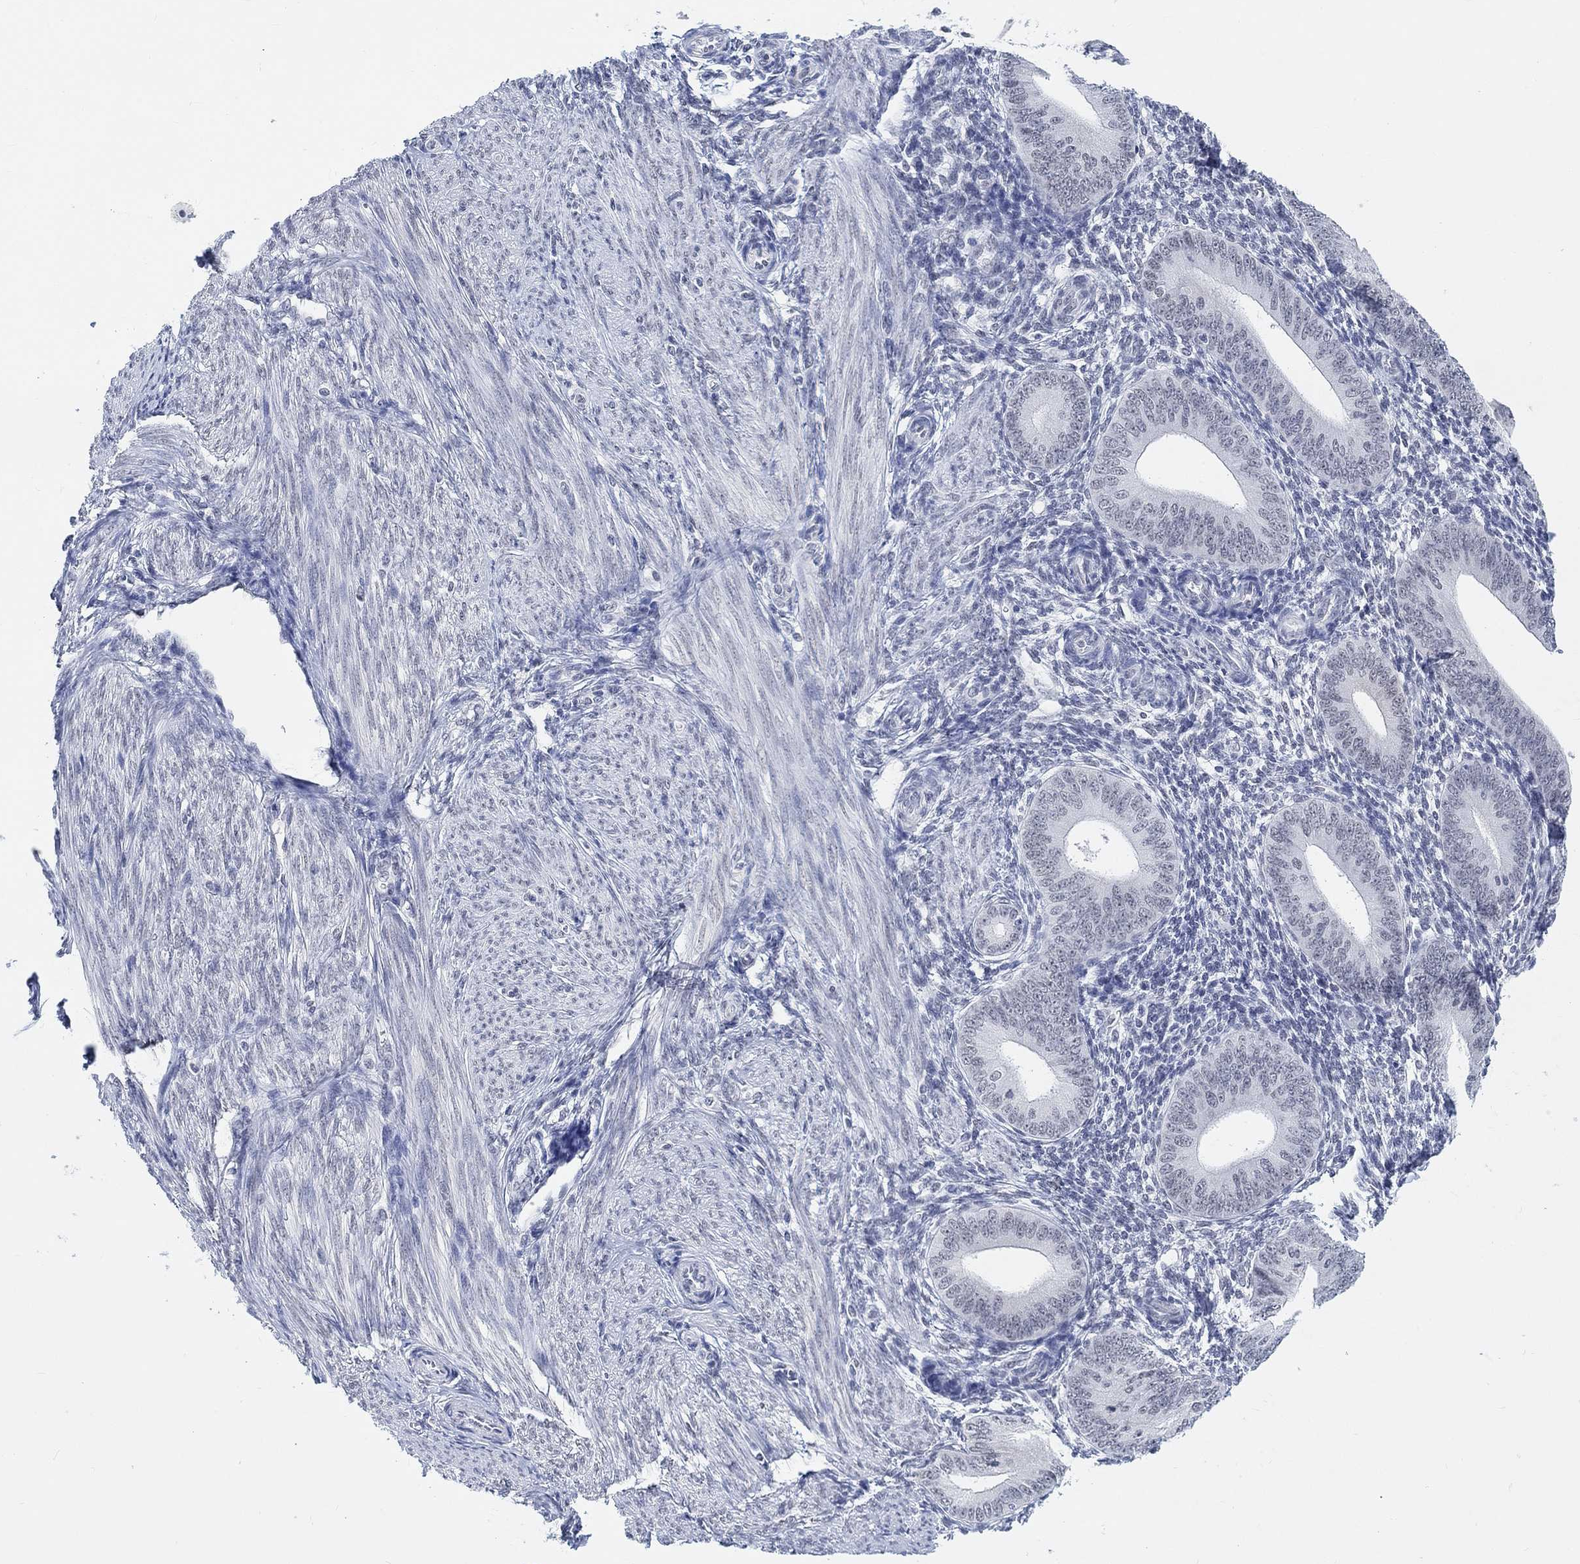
{"staining": {"intensity": "negative", "quantity": "none", "location": "none"}, "tissue": "endometrium", "cell_type": "Cells in endometrial stroma", "image_type": "normal", "snomed": [{"axis": "morphology", "description": "Normal tissue, NOS"}, {"axis": "topography", "description": "Endometrium"}], "caption": "Immunohistochemical staining of benign human endometrium demonstrates no significant expression in cells in endometrial stroma. (DAB (3,3'-diaminobenzidine) immunohistochemistry visualized using brightfield microscopy, high magnification).", "gene": "PURG", "patient": {"sex": "female", "age": 39}}